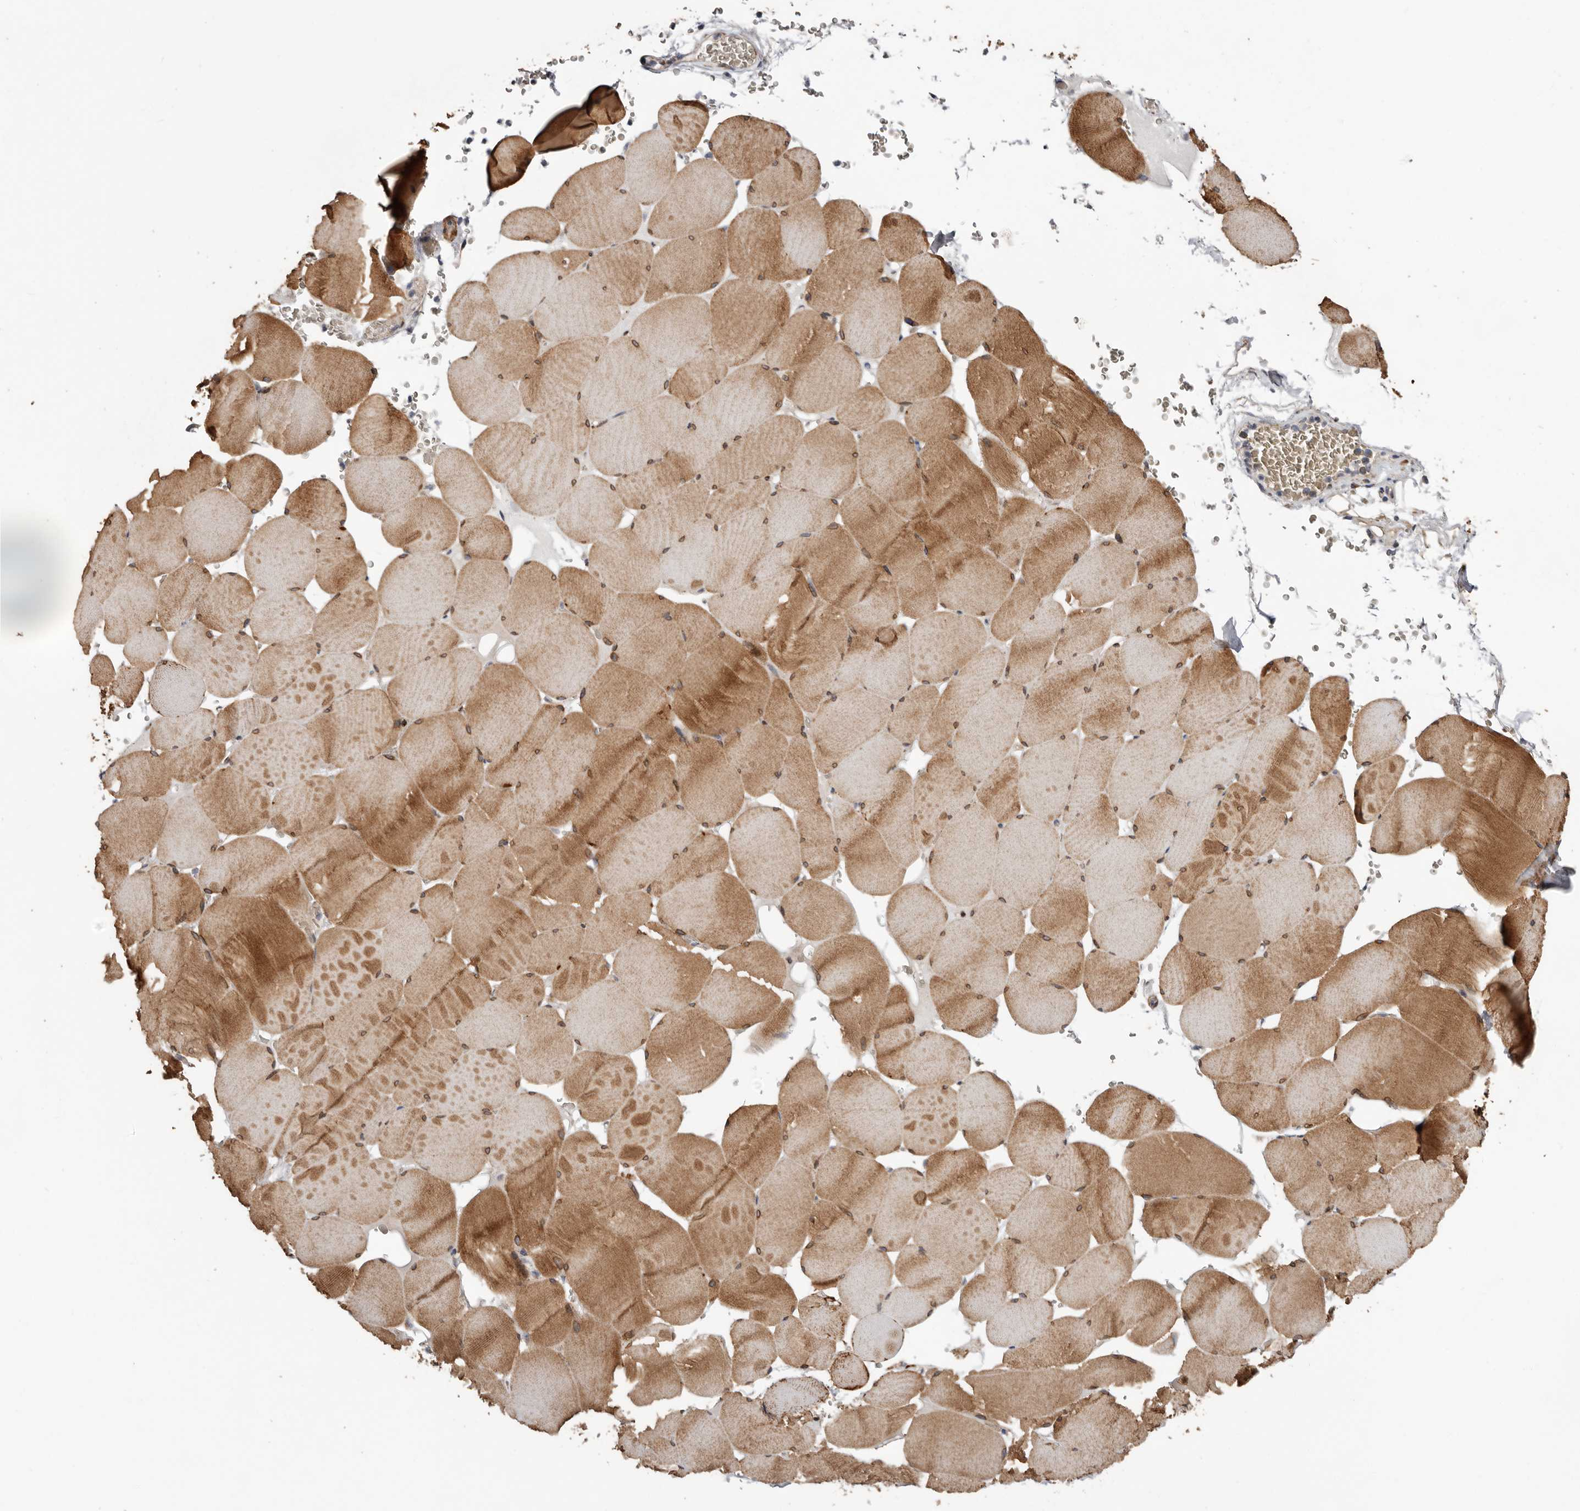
{"staining": {"intensity": "moderate", "quantity": ">75%", "location": "cytoplasmic/membranous,nuclear"}, "tissue": "skeletal muscle", "cell_type": "Myocytes", "image_type": "normal", "snomed": [{"axis": "morphology", "description": "Normal tissue, NOS"}, {"axis": "topography", "description": "Skeletal muscle"}], "caption": "Immunohistochemistry photomicrograph of normal skeletal muscle stained for a protein (brown), which reveals medium levels of moderate cytoplasmic/membranous,nuclear expression in approximately >75% of myocytes.", "gene": "PROKR1", "patient": {"sex": "male", "age": 62}}